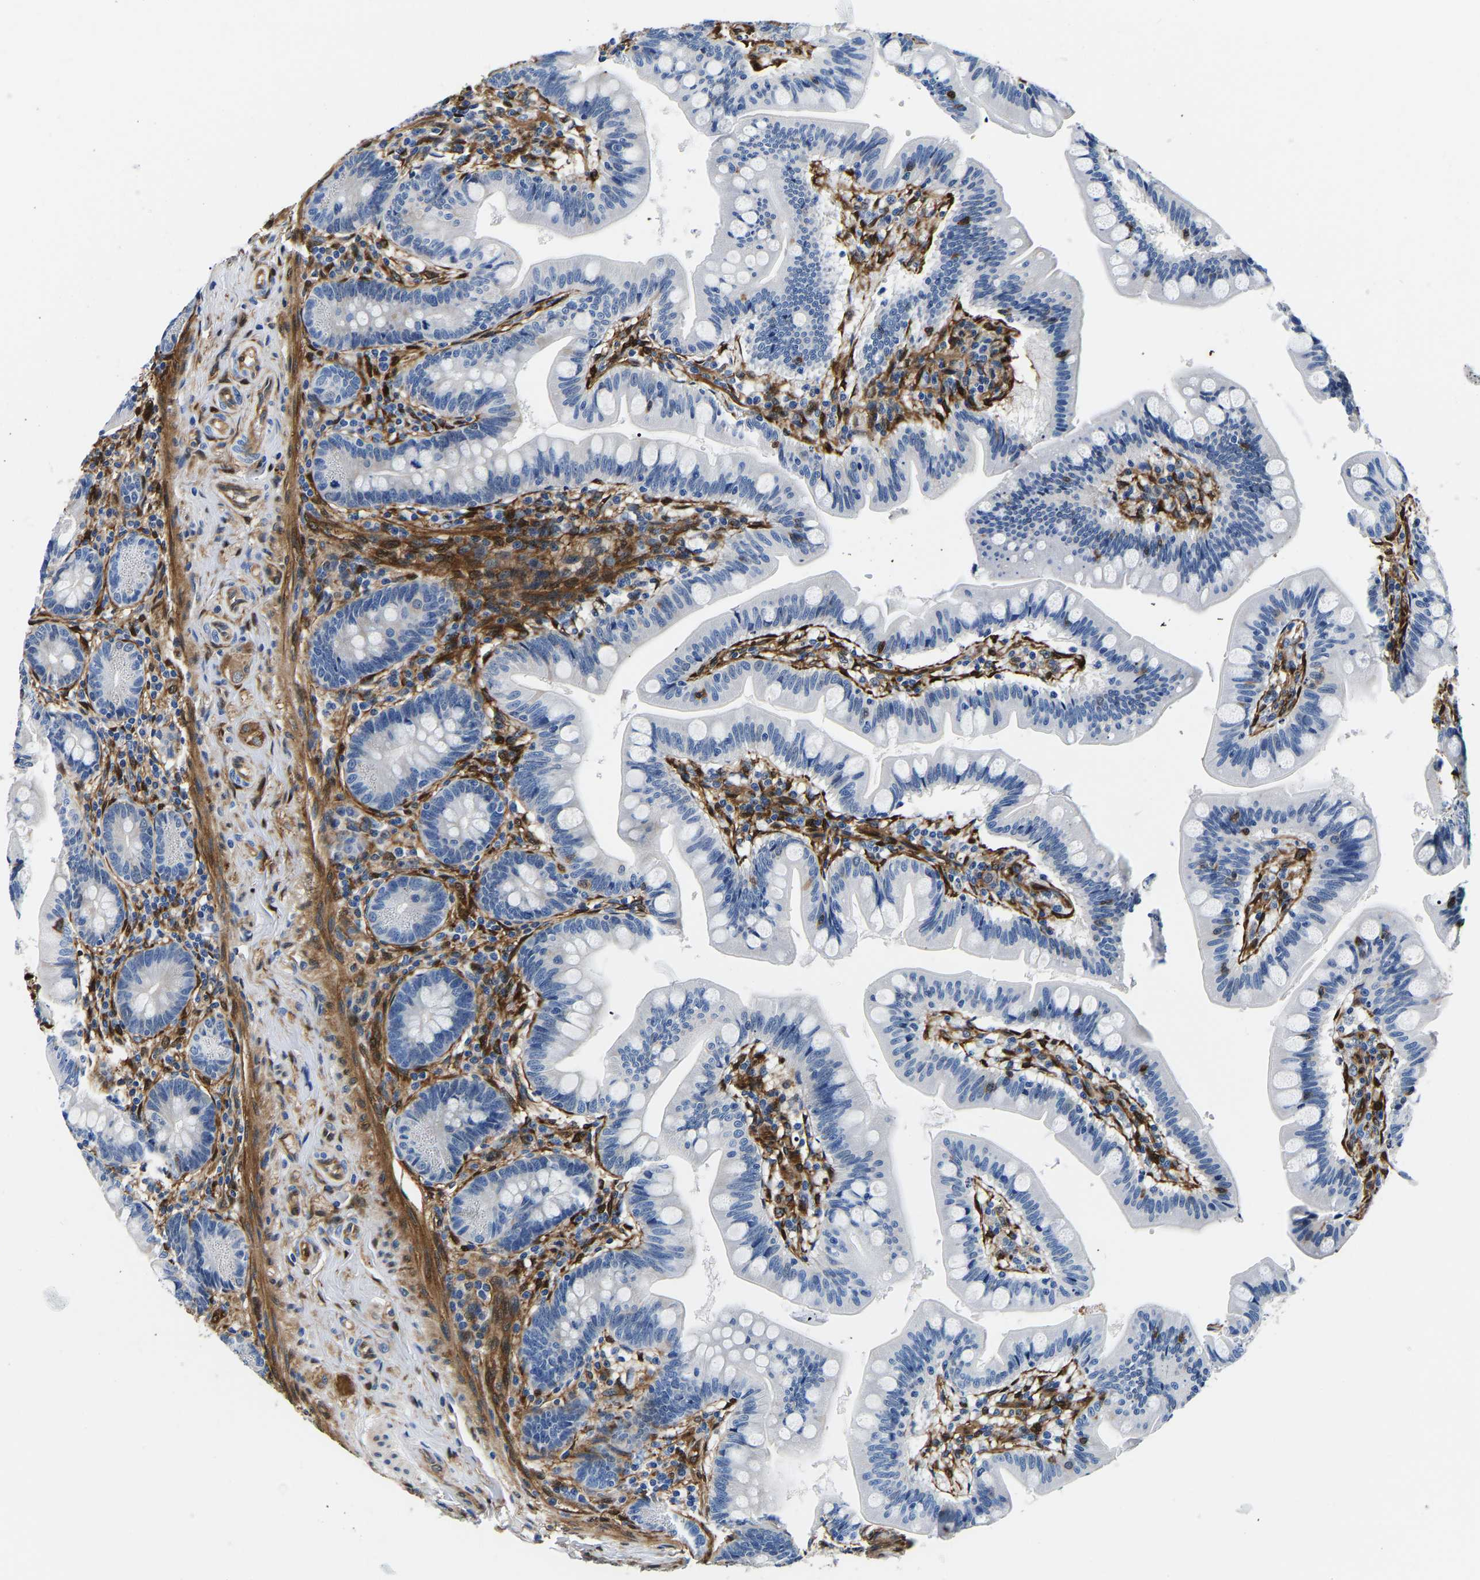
{"staining": {"intensity": "negative", "quantity": "none", "location": "none"}, "tissue": "small intestine", "cell_type": "Glandular cells", "image_type": "normal", "snomed": [{"axis": "morphology", "description": "Normal tissue, NOS"}, {"axis": "topography", "description": "Small intestine"}], "caption": "This is an immunohistochemistry micrograph of benign small intestine. There is no staining in glandular cells.", "gene": "S100A13", "patient": {"sex": "male", "age": 7}}